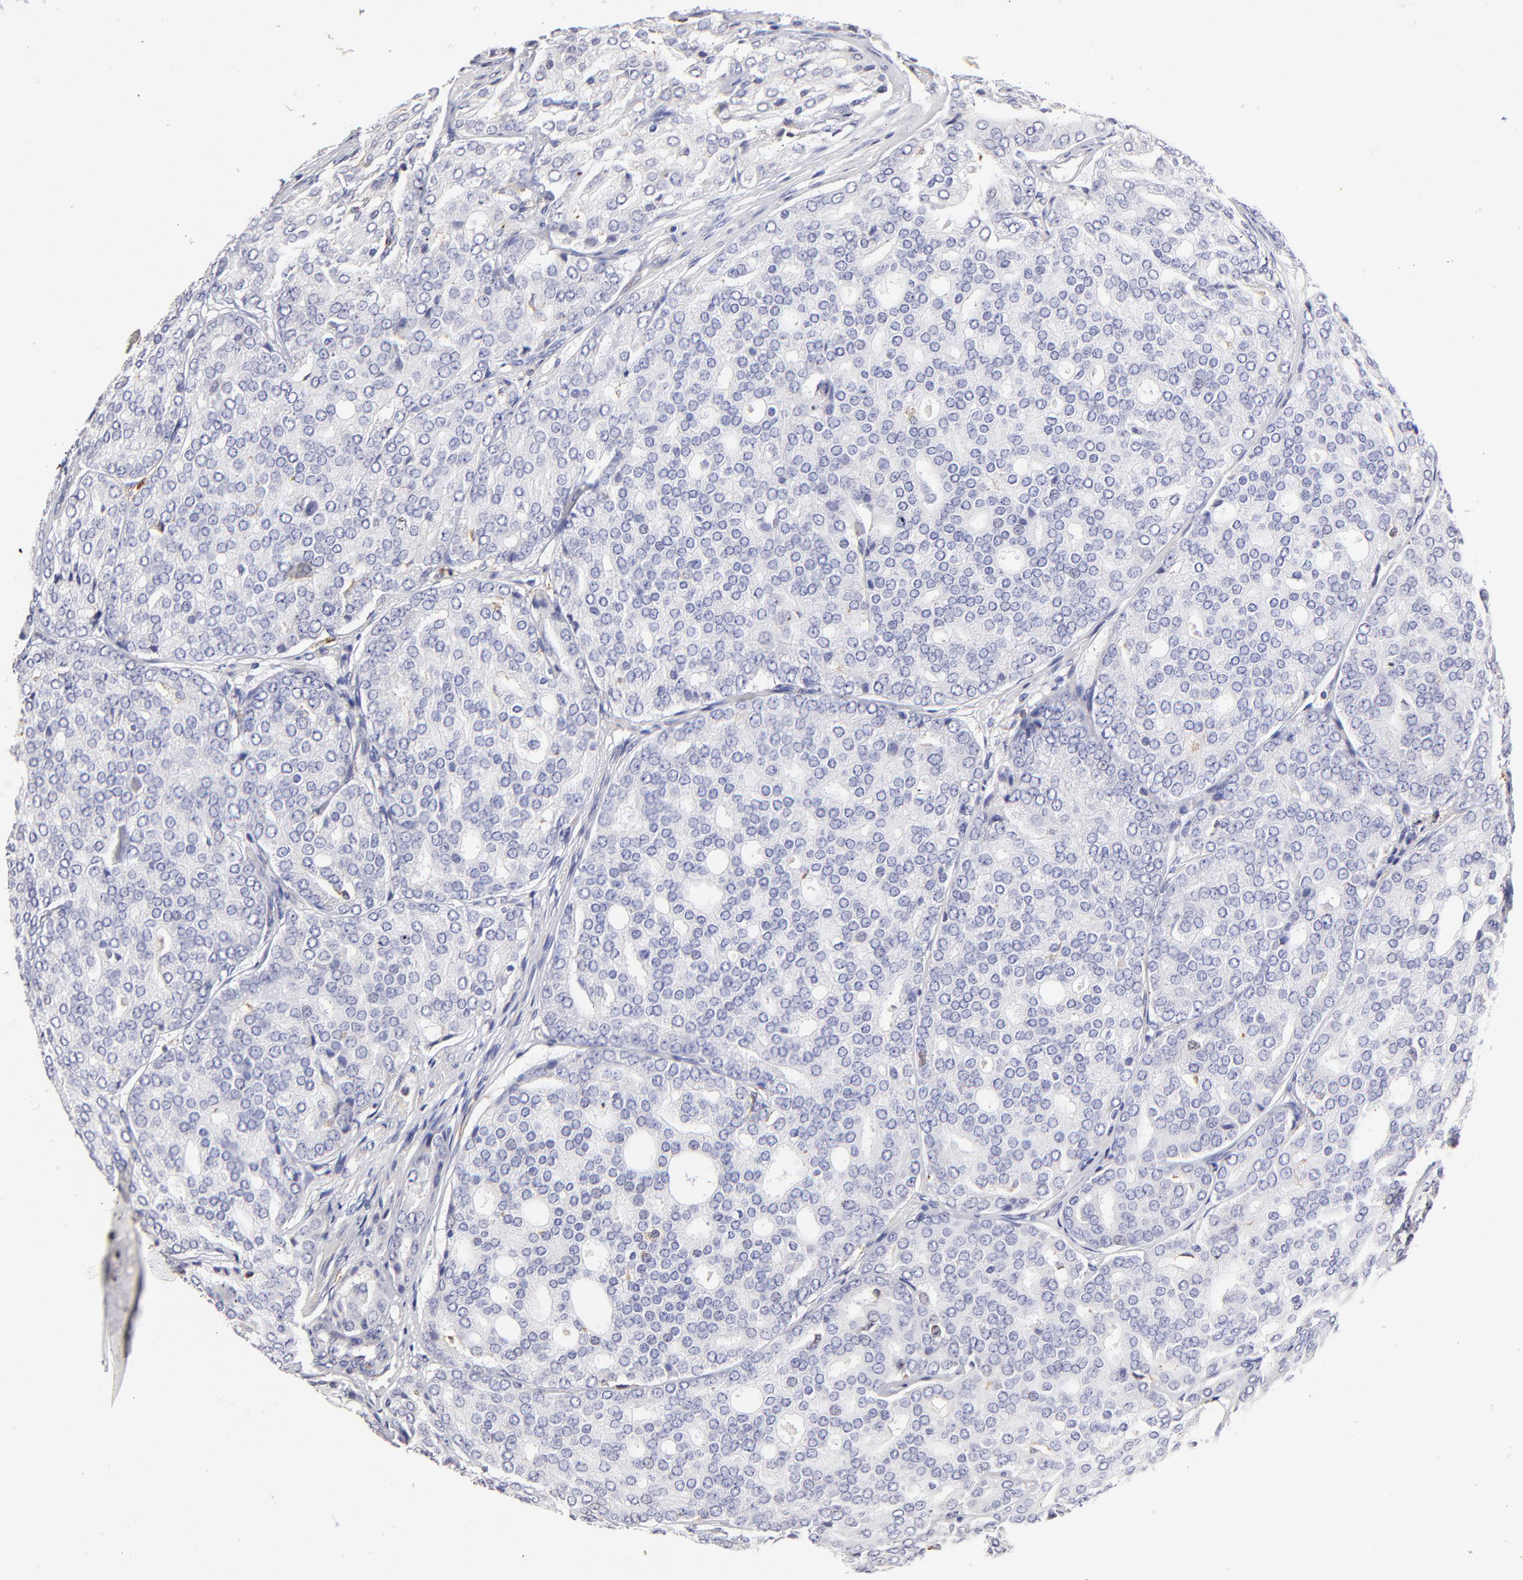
{"staining": {"intensity": "negative", "quantity": "none", "location": "none"}, "tissue": "prostate cancer", "cell_type": "Tumor cells", "image_type": "cancer", "snomed": [{"axis": "morphology", "description": "Adenocarcinoma, High grade"}, {"axis": "topography", "description": "Prostate"}], "caption": "A micrograph of high-grade adenocarcinoma (prostate) stained for a protein displays no brown staining in tumor cells.", "gene": "GCSAM", "patient": {"sex": "male", "age": 64}}